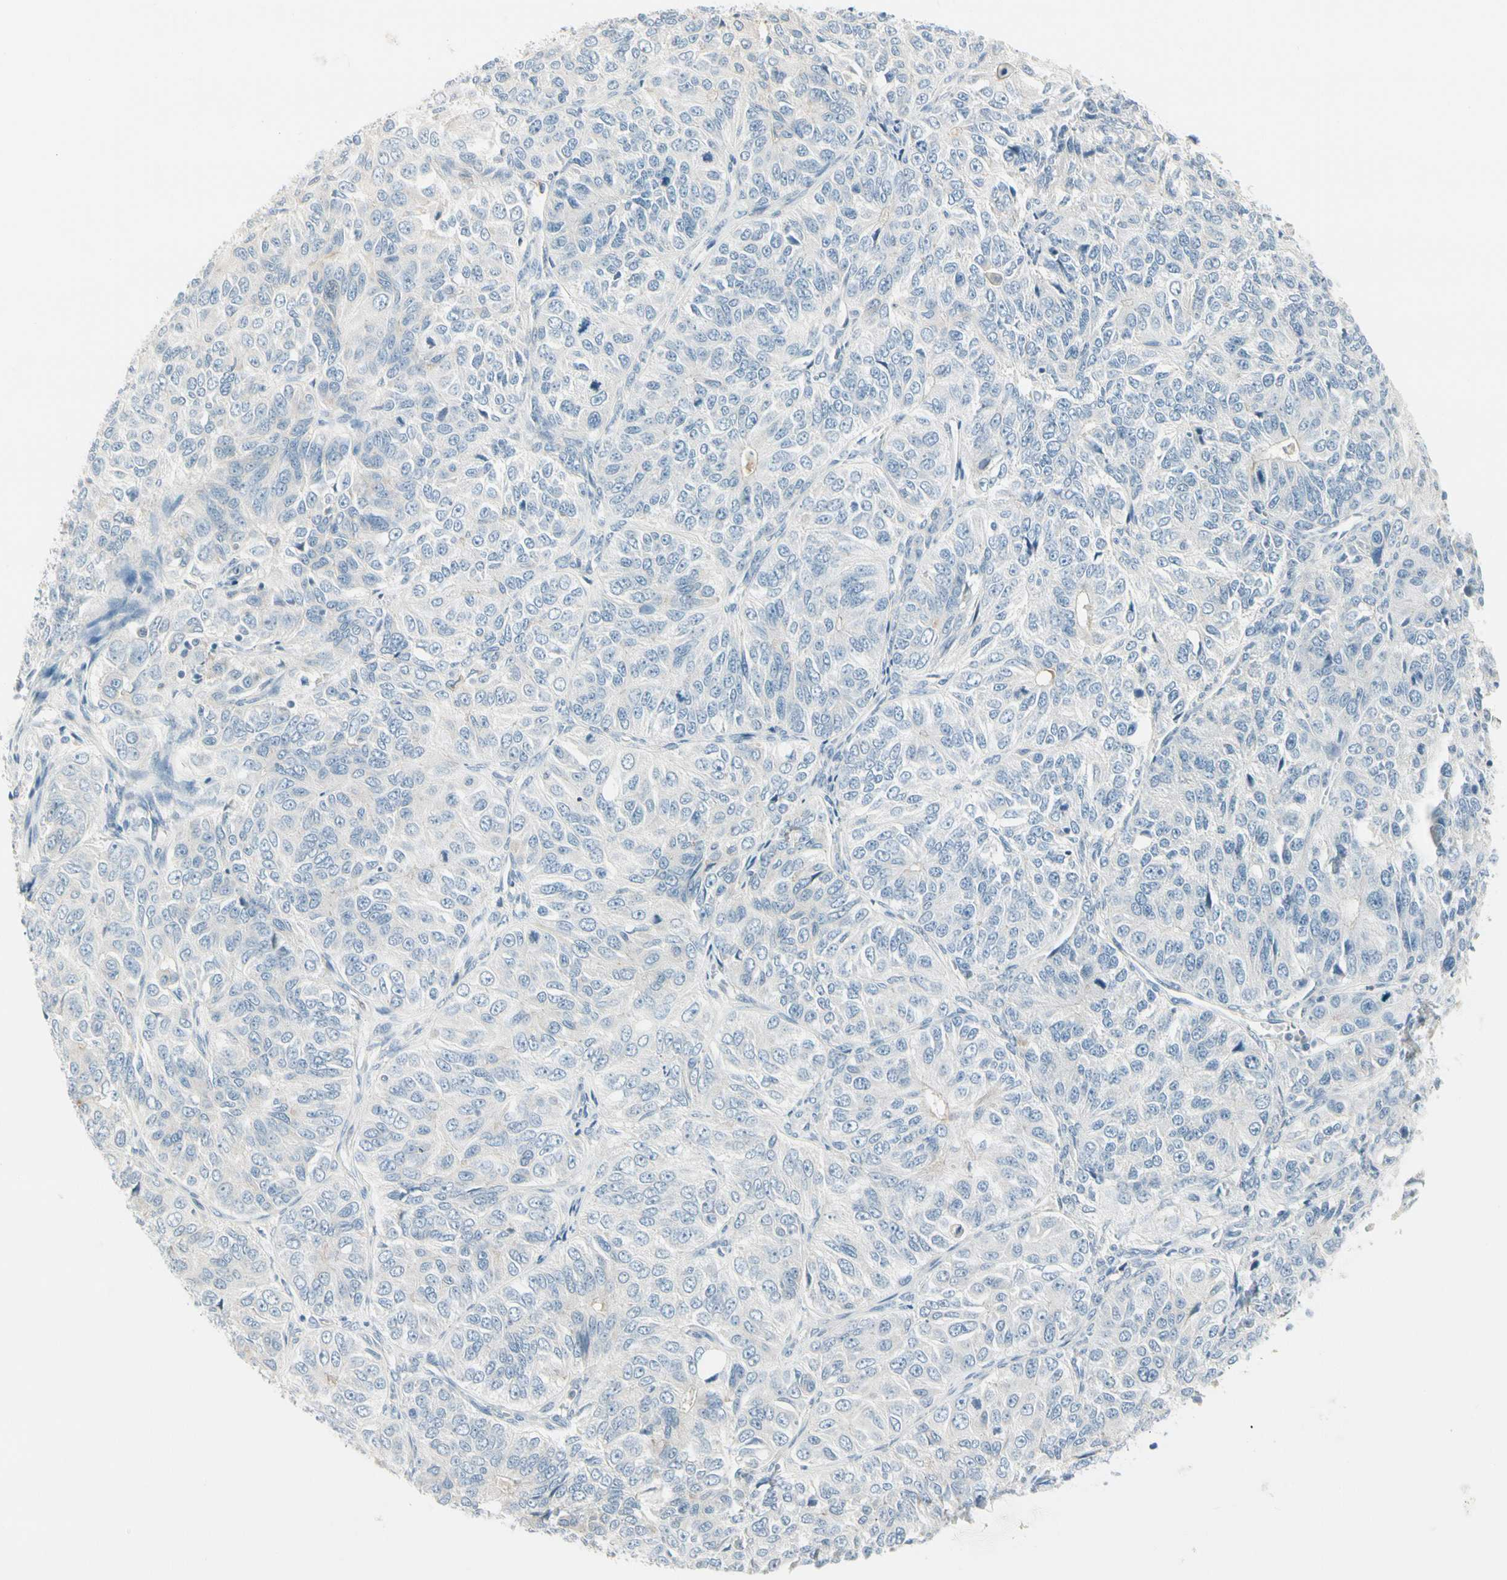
{"staining": {"intensity": "negative", "quantity": "none", "location": "none"}, "tissue": "ovarian cancer", "cell_type": "Tumor cells", "image_type": "cancer", "snomed": [{"axis": "morphology", "description": "Carcinoma, endometroid"}, {"axis": "topography", "description": "Ovary"}], "caption": "Immunohistochemistry (IHC) photomicrograph of endometroid carcinoma (ovarian) stained for a protein (brown), which shows no staining in tumor cells.", "gene": "CYP2E1", "patient": {"sex": "female", "age": 51}}